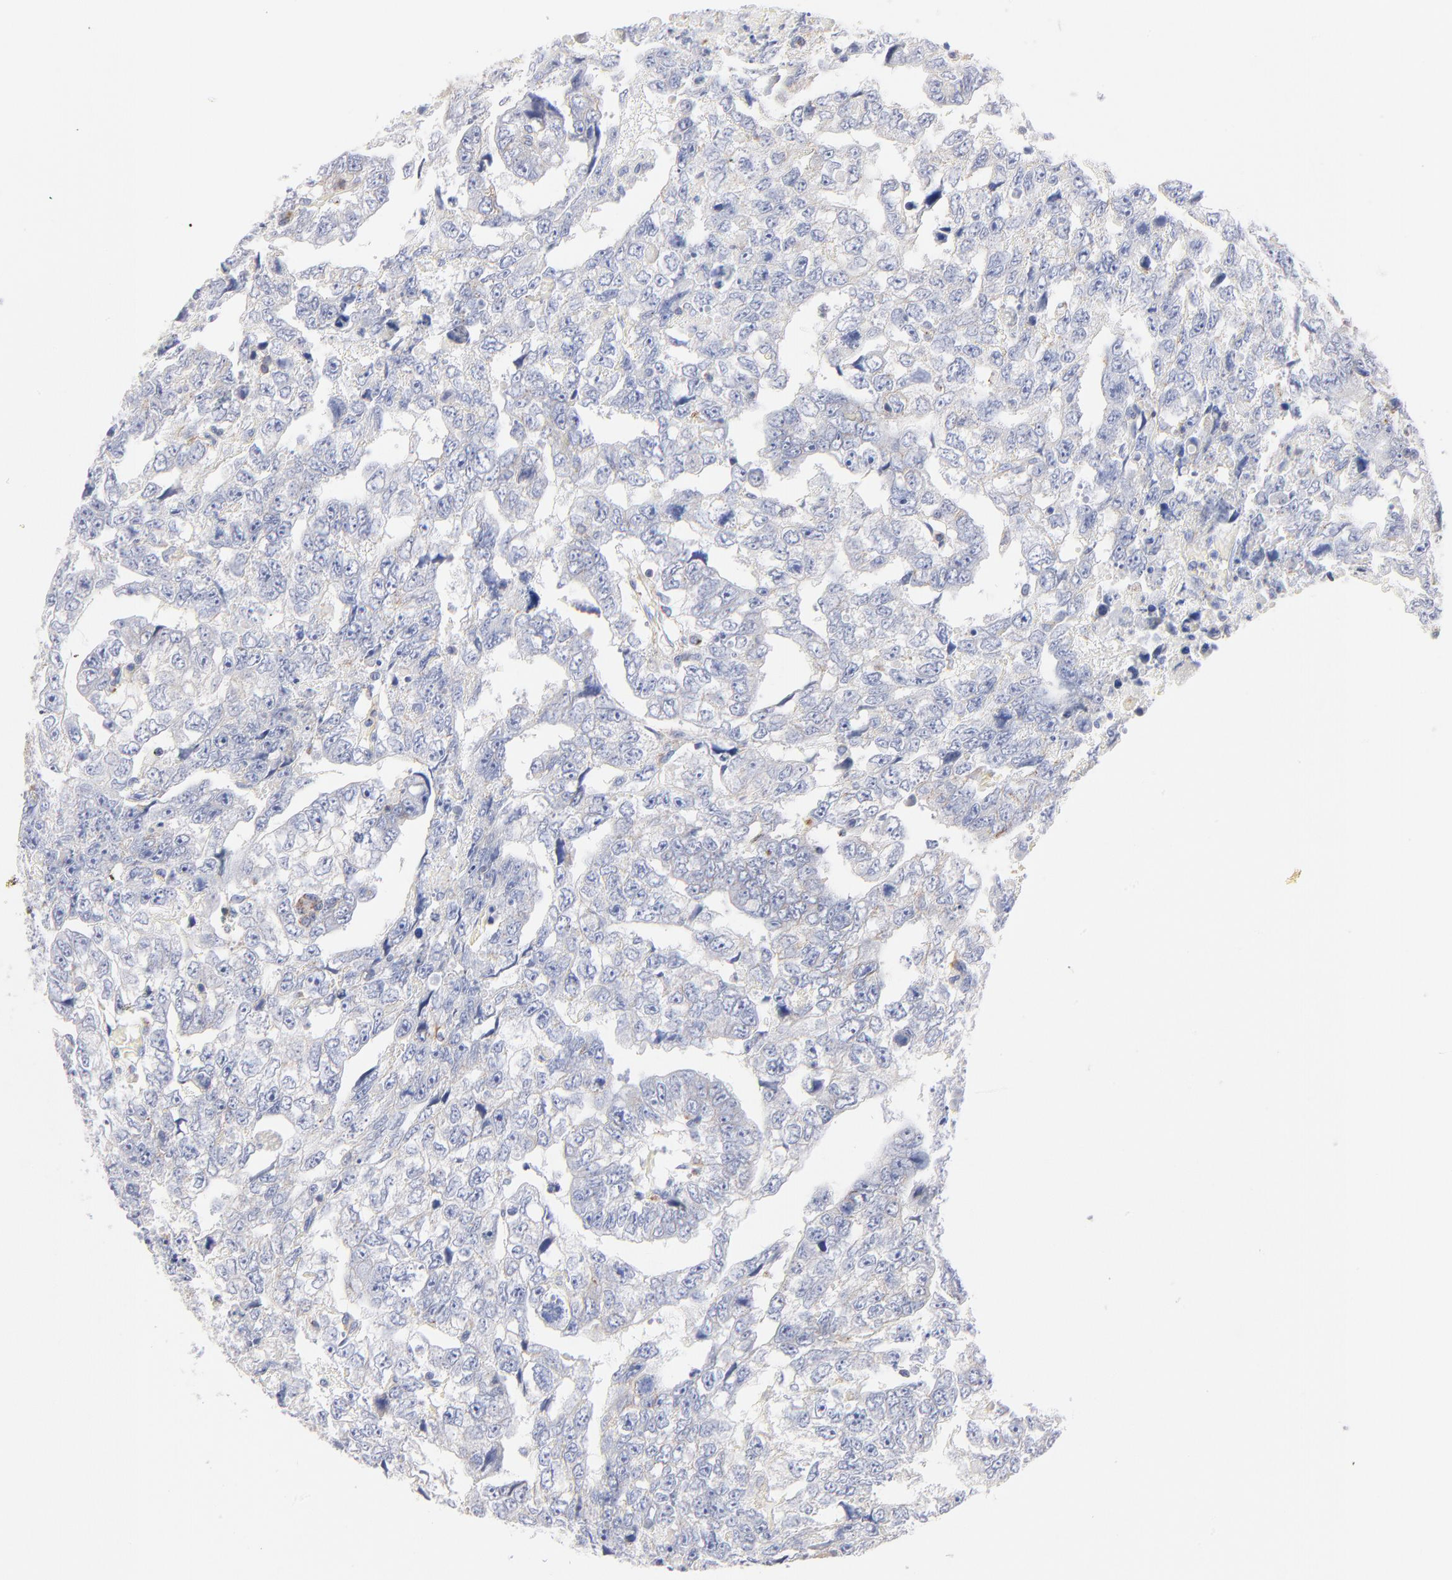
{"staining": {"intensity": "negative", "quantity": "none", "location": "none"}, "tissue": "testis cancer", "cell_type": "Tumor cells", "image_type": "cancer", "snomed": [{"axis": "morphology", "description": "Carcinoma, Embryonal, NOS"}, {"axis": "topography", "description": "Testis"}], "caption": "An immunohistochemistry (IHC) photomicrograph of testis embryonal carcinoma is shown. There is no staining in tumor cells of testis embryonal carcinoma. Brightfield microscopy of immunohistochemistry (IHC) stained with DAB (brown) and hematoxylin (blue), captured at high magnification.", "gene": "SEPTIN6", "patient": {"sex": "male", "age": 36}}